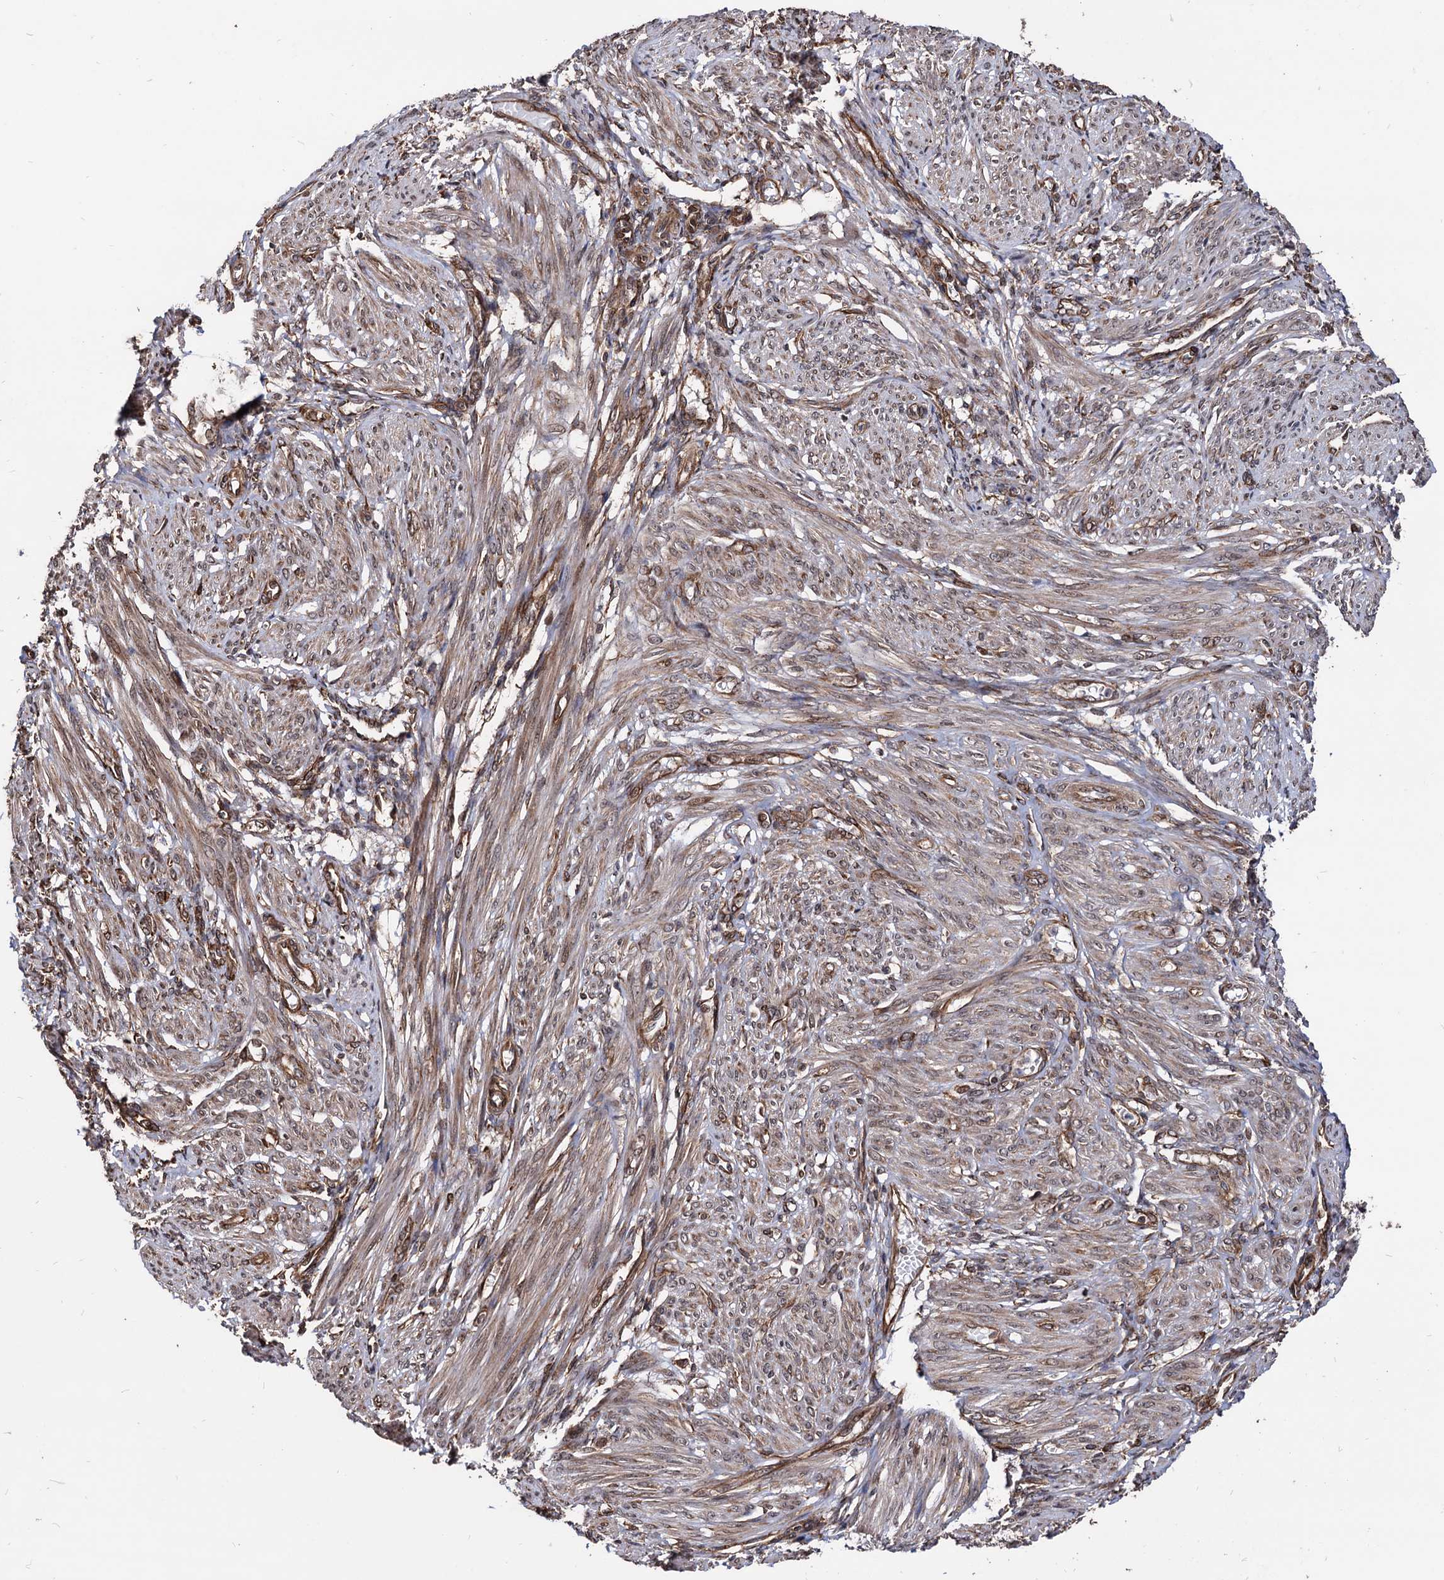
{"staining": {"intensity": "moderate", "quantity": "25%-75%", "location": "cytoplasmic/membranous,nuclear"}, "tissue": "smooth muscle", "cell_type": "Smooth muscle cells", "image_type": "normal", "snomed": [{"axis": "morphology", "description": "Normal tissue, NOS"}, {"axis": "topography", "description": "Smooth muscle"}], "caption": "Protein expression analysis of benign human smooth muscle reveals moderate cytoplasmic/membranous,nuclear staining in about 25%-75% of smooth muscle cells.", "gene": "ANKRD12", "patient": {"sex": "female", "age": 39}}